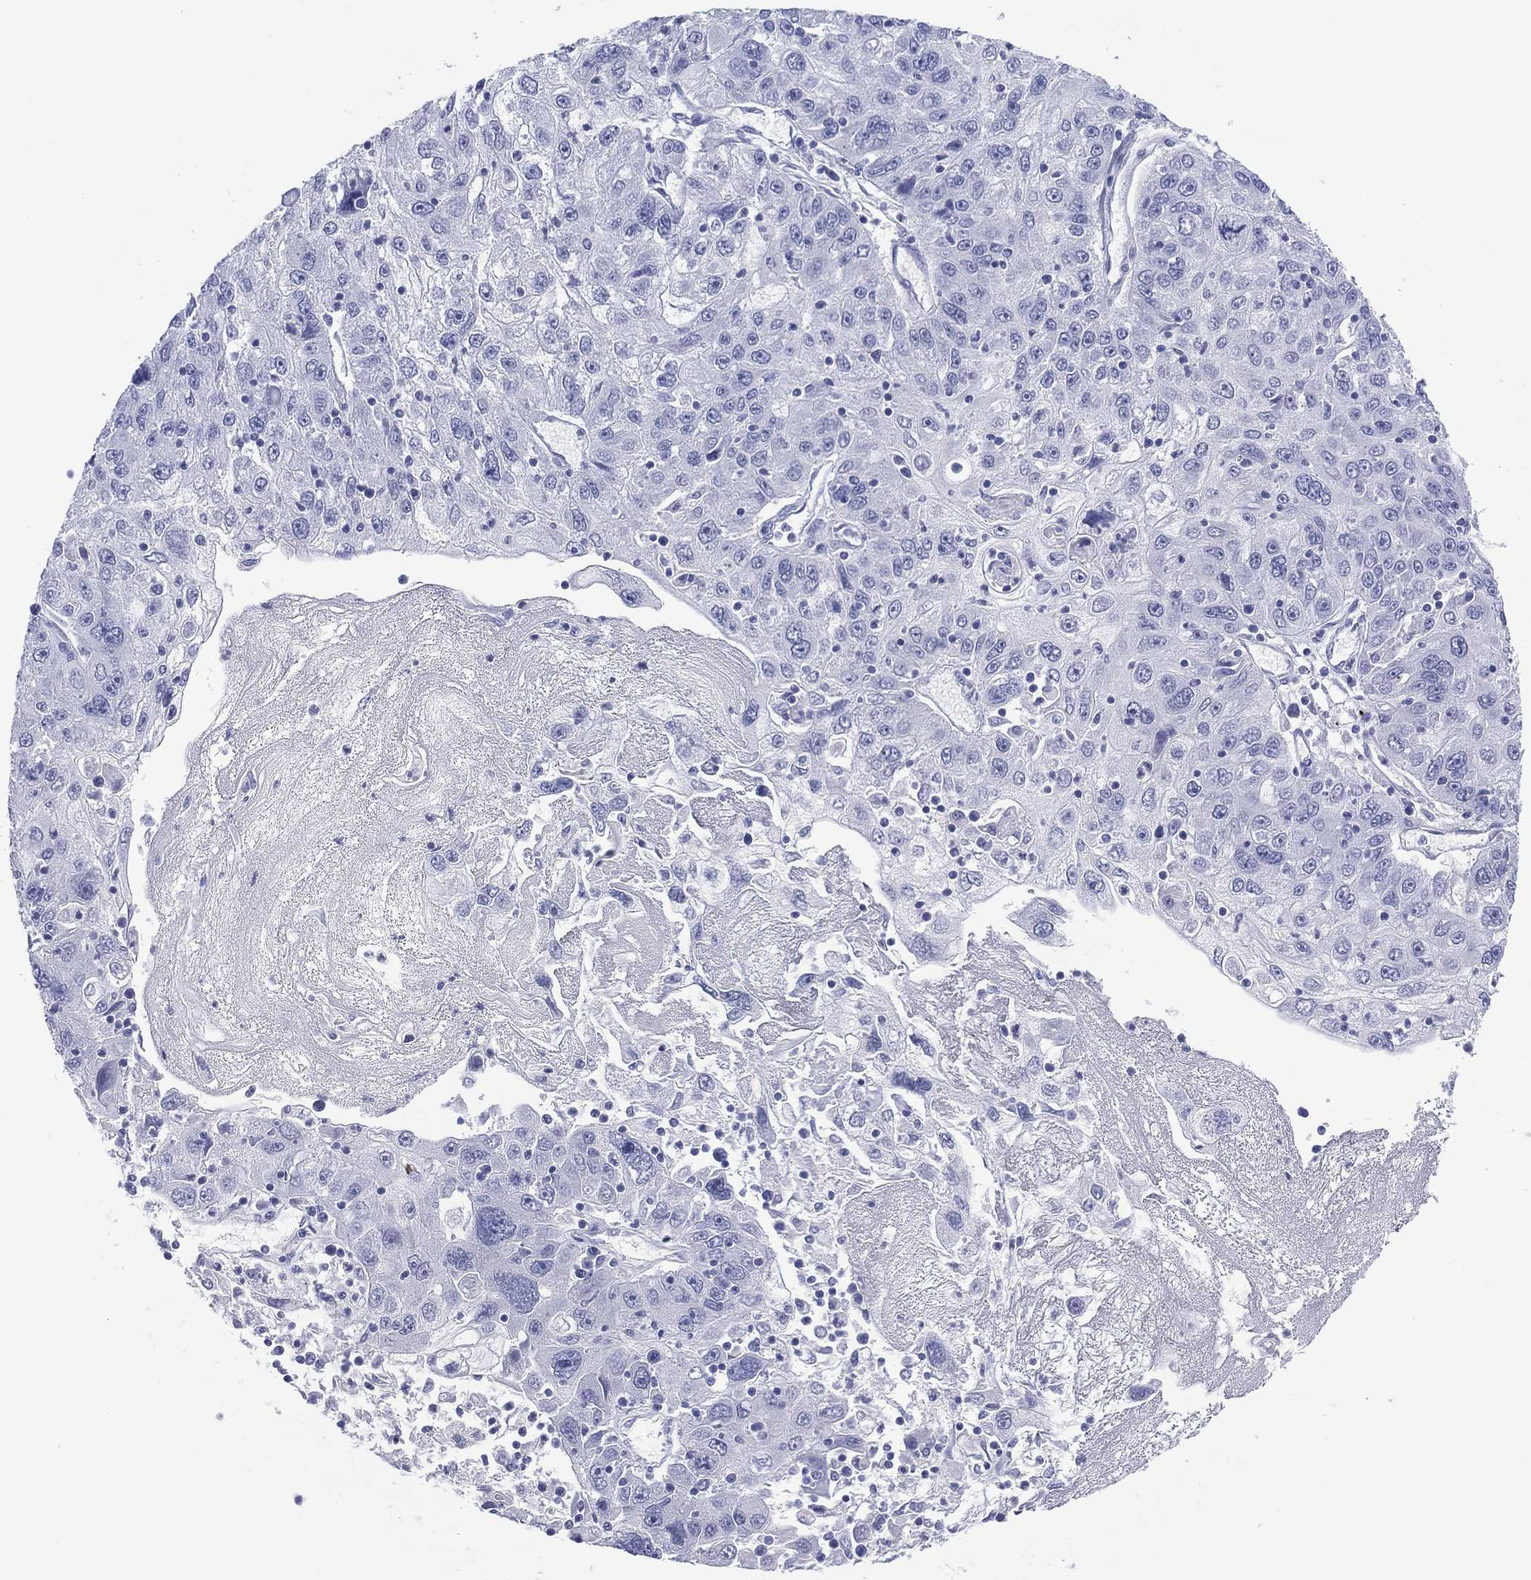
{"staining": {"intensity": "negative", "quantity": "none", "location": "none"}, "tissue": "stomach cancer", "cell_type": "Tumor cells", "image_type": "cancer", "snomed": [{"axis": "morphology", "description": "Adenocarcinoma, NOS"}, {"axis": "topography", "description": "Stomach"}], "caption": "Immunohistochemistry of human stomach adenocarcinoma exhibits no positivity in tumor cells.", "gene": "DSG1", "patient": {"sex": "male", "age": 56}}